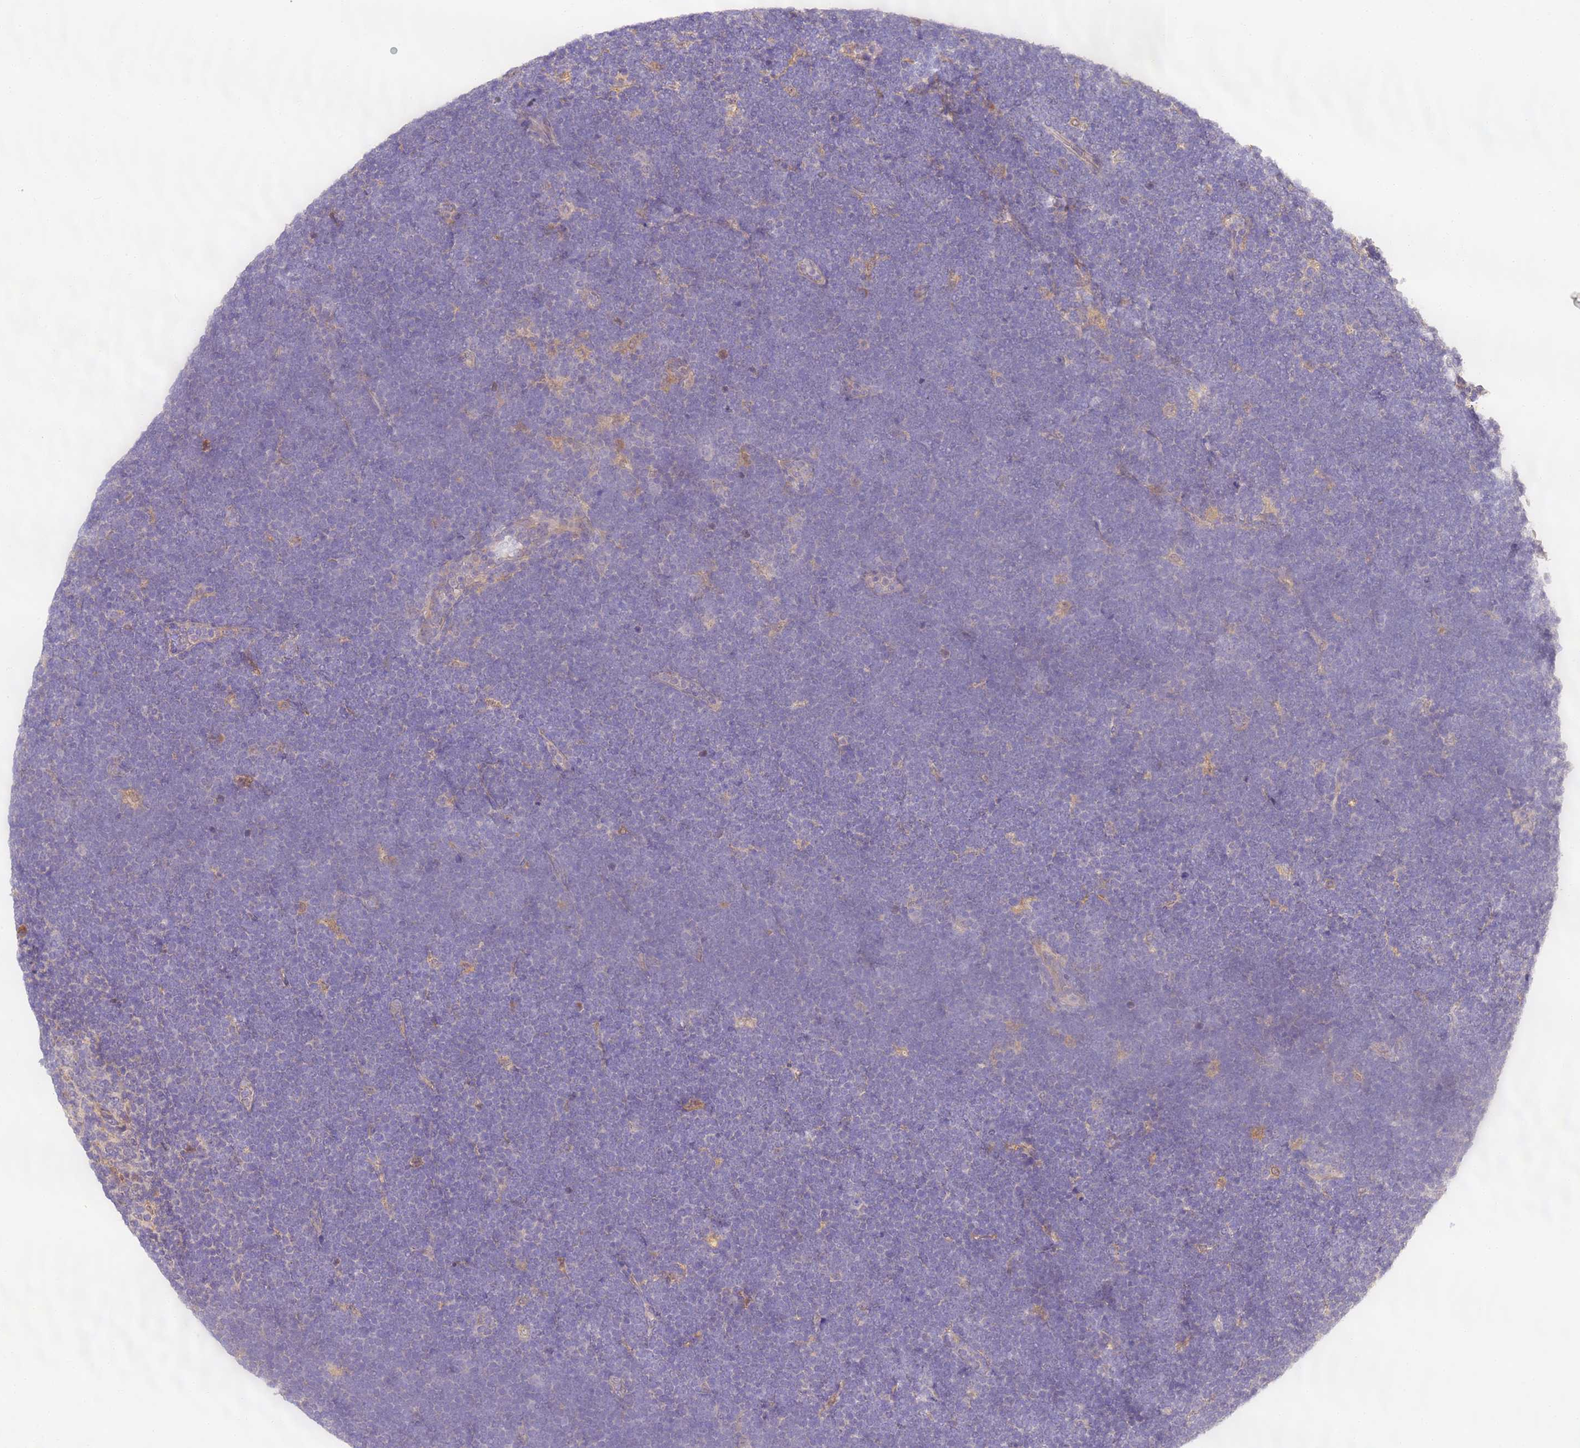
{"staining": {"intensity": "negative", "quantity": "none", "location": "none"}, "tissue": "lymphoma", "cell_type": "Tumor cells", "image_type": "cancer", "snomed": [{"axis": "morphology", "description": "Malignant lymphoma, non-Hodgkin's type, High grade"}, {"axis": "topography", "description": "Lymph node"}], "caption": "Immunohistochemical staining of lymphoma reveals no significant staining in tumor cells.", "gene": "TIGAR", "patient": {"sex": "male", "age": 13}}